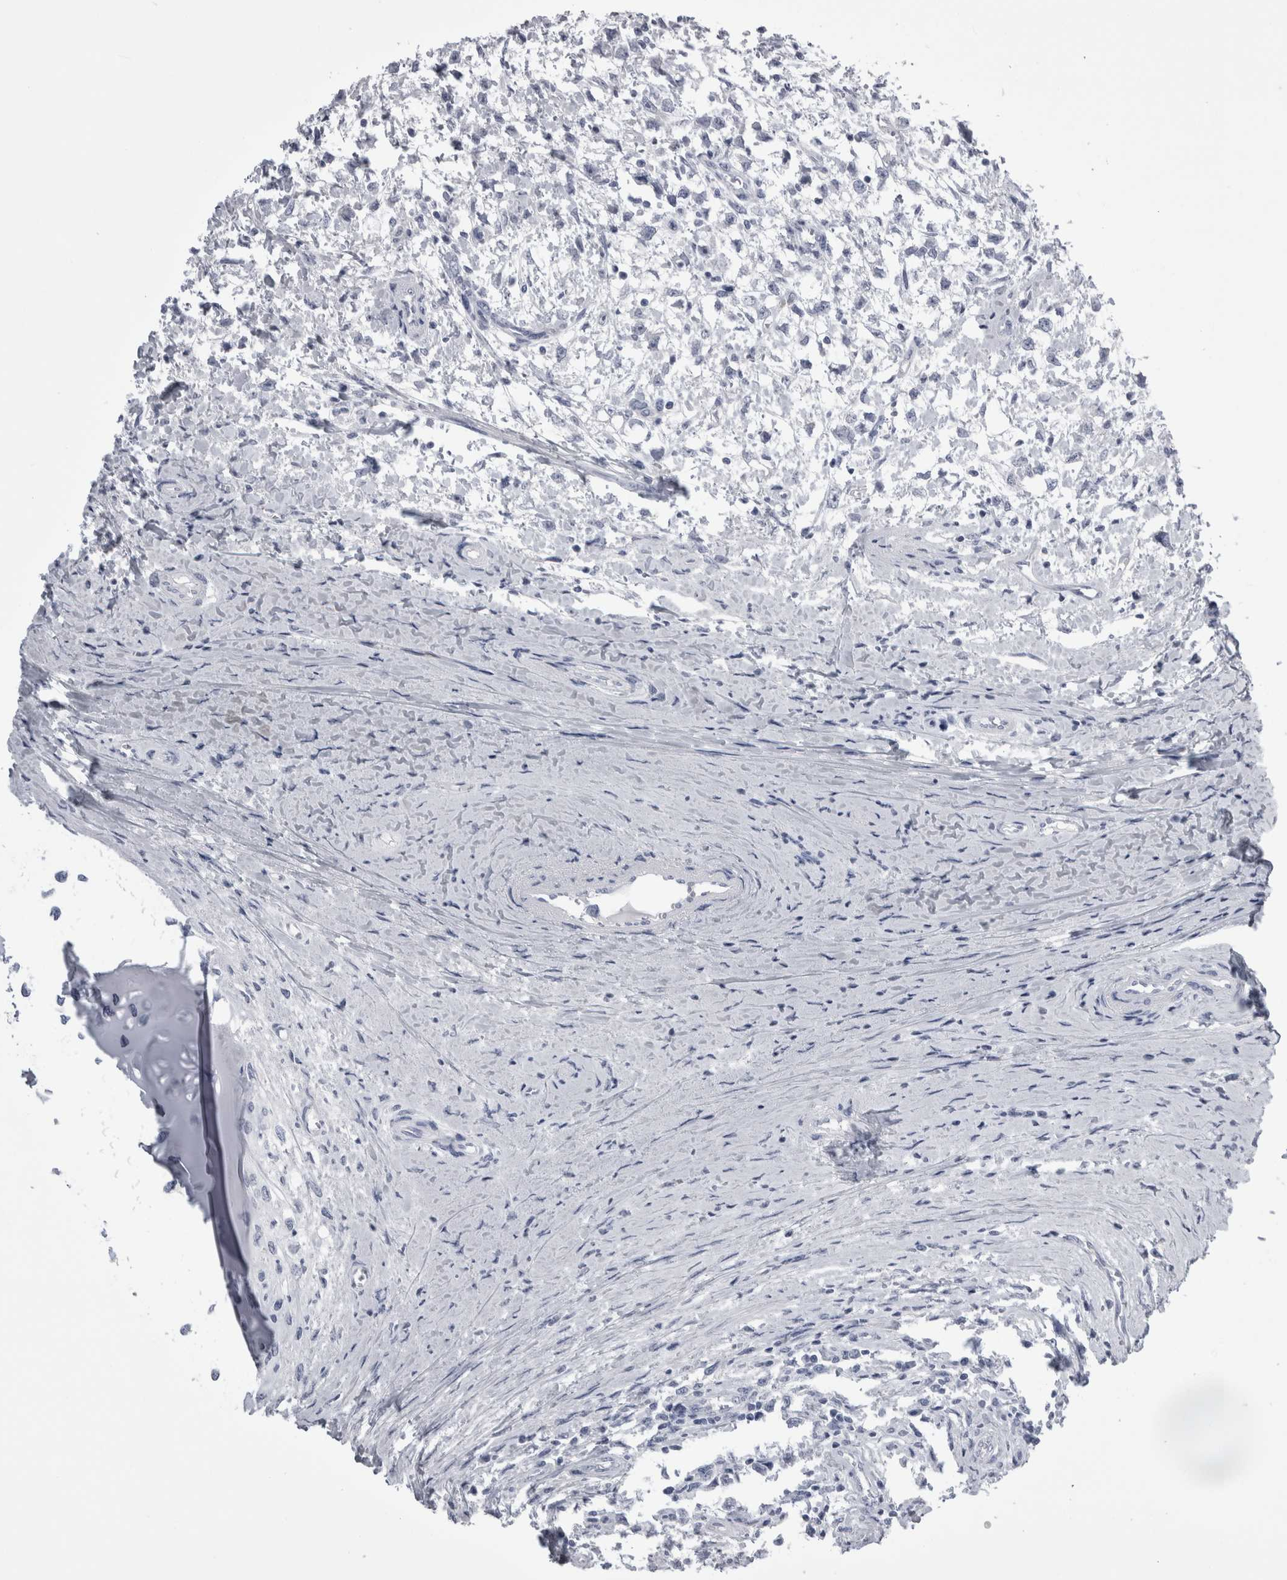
{"staining": {"intensity": "negative", "quantity": "none", "location": "none"}, "tissue": "testis cancer", "cell_type": "Tumor cells", "image_type": "cancer", "snomed": [{"axis": "morphology", "description": "Seminoma, NOS"}, {"axis": "morphology", "description": "Carcinoma, Embryonal, NOS"}, {"axis": "topography", "description": "Testis"}], "caption": "A high-resolution photomicrograph shows IHC staining of seminoma (testis), which displays no significant staining in tumor cells. (DAB (3,3'-diaminobenzidine) immunohistochemistry (IHC), high magnification).", "gene": "ALDH8A1", "patient": {"sex": "male", "age": 51}}